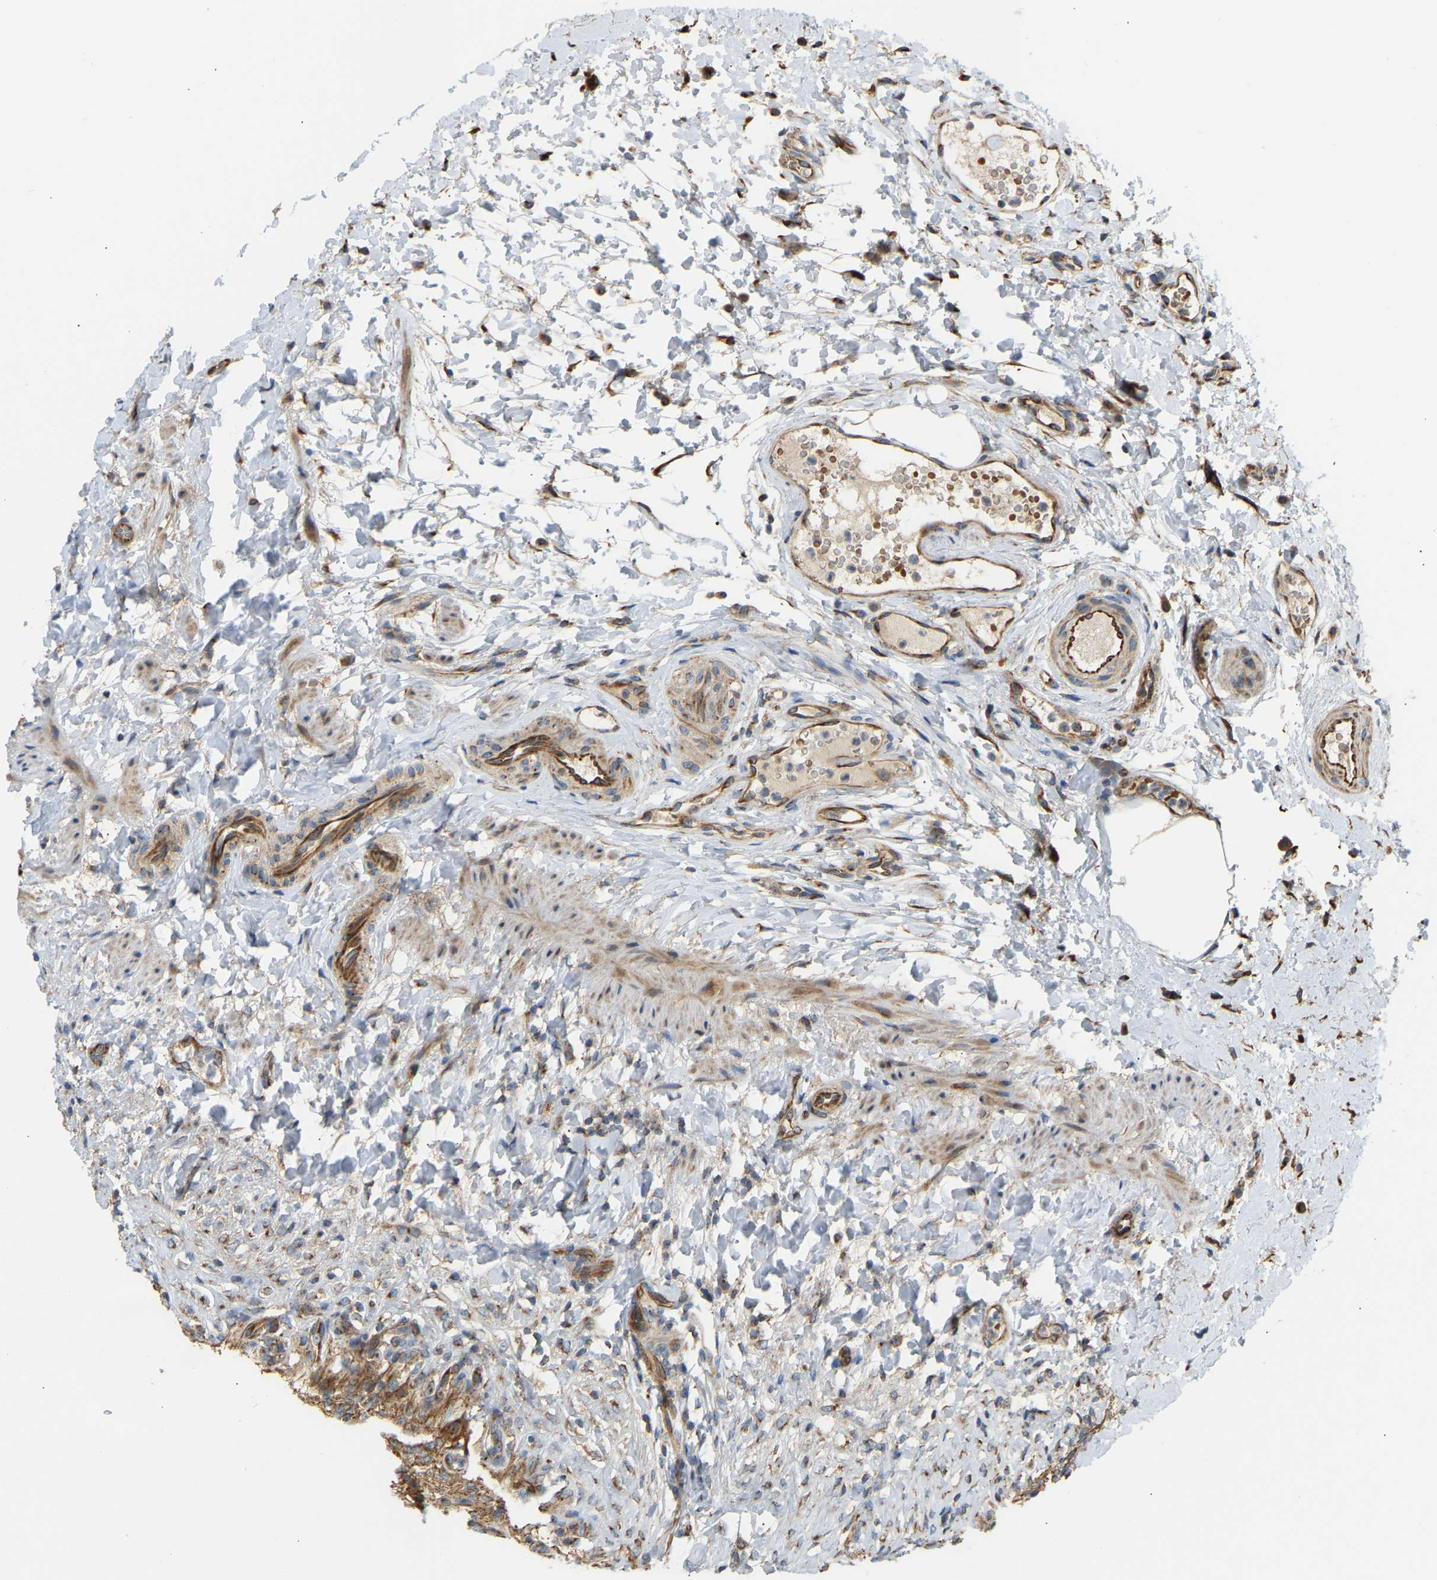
{"staining": {"intensity": "strong", "quantity": ">75%", "location": "cytoplasmic/membranous"}, "tissue": "urinary bladder", "cell_type": "Urothelial cells", "image_type": "normal", "snomed": [{"axis": "morphology", "description": "Urothelial carcinoma, High grade"}, {"axis": "topography", "description": "Urinary bladder"}], "caption": "Immunohistochemistry (IHC) micrograph of unremarkable human urinary bladder stained for a protein (brown), which displays high levels of strong cytoplasmic/membranous positivity in about >75% of urothelial cells.", "gene": "YIPF2", "patient": {"sex": "male", "age": 46}}